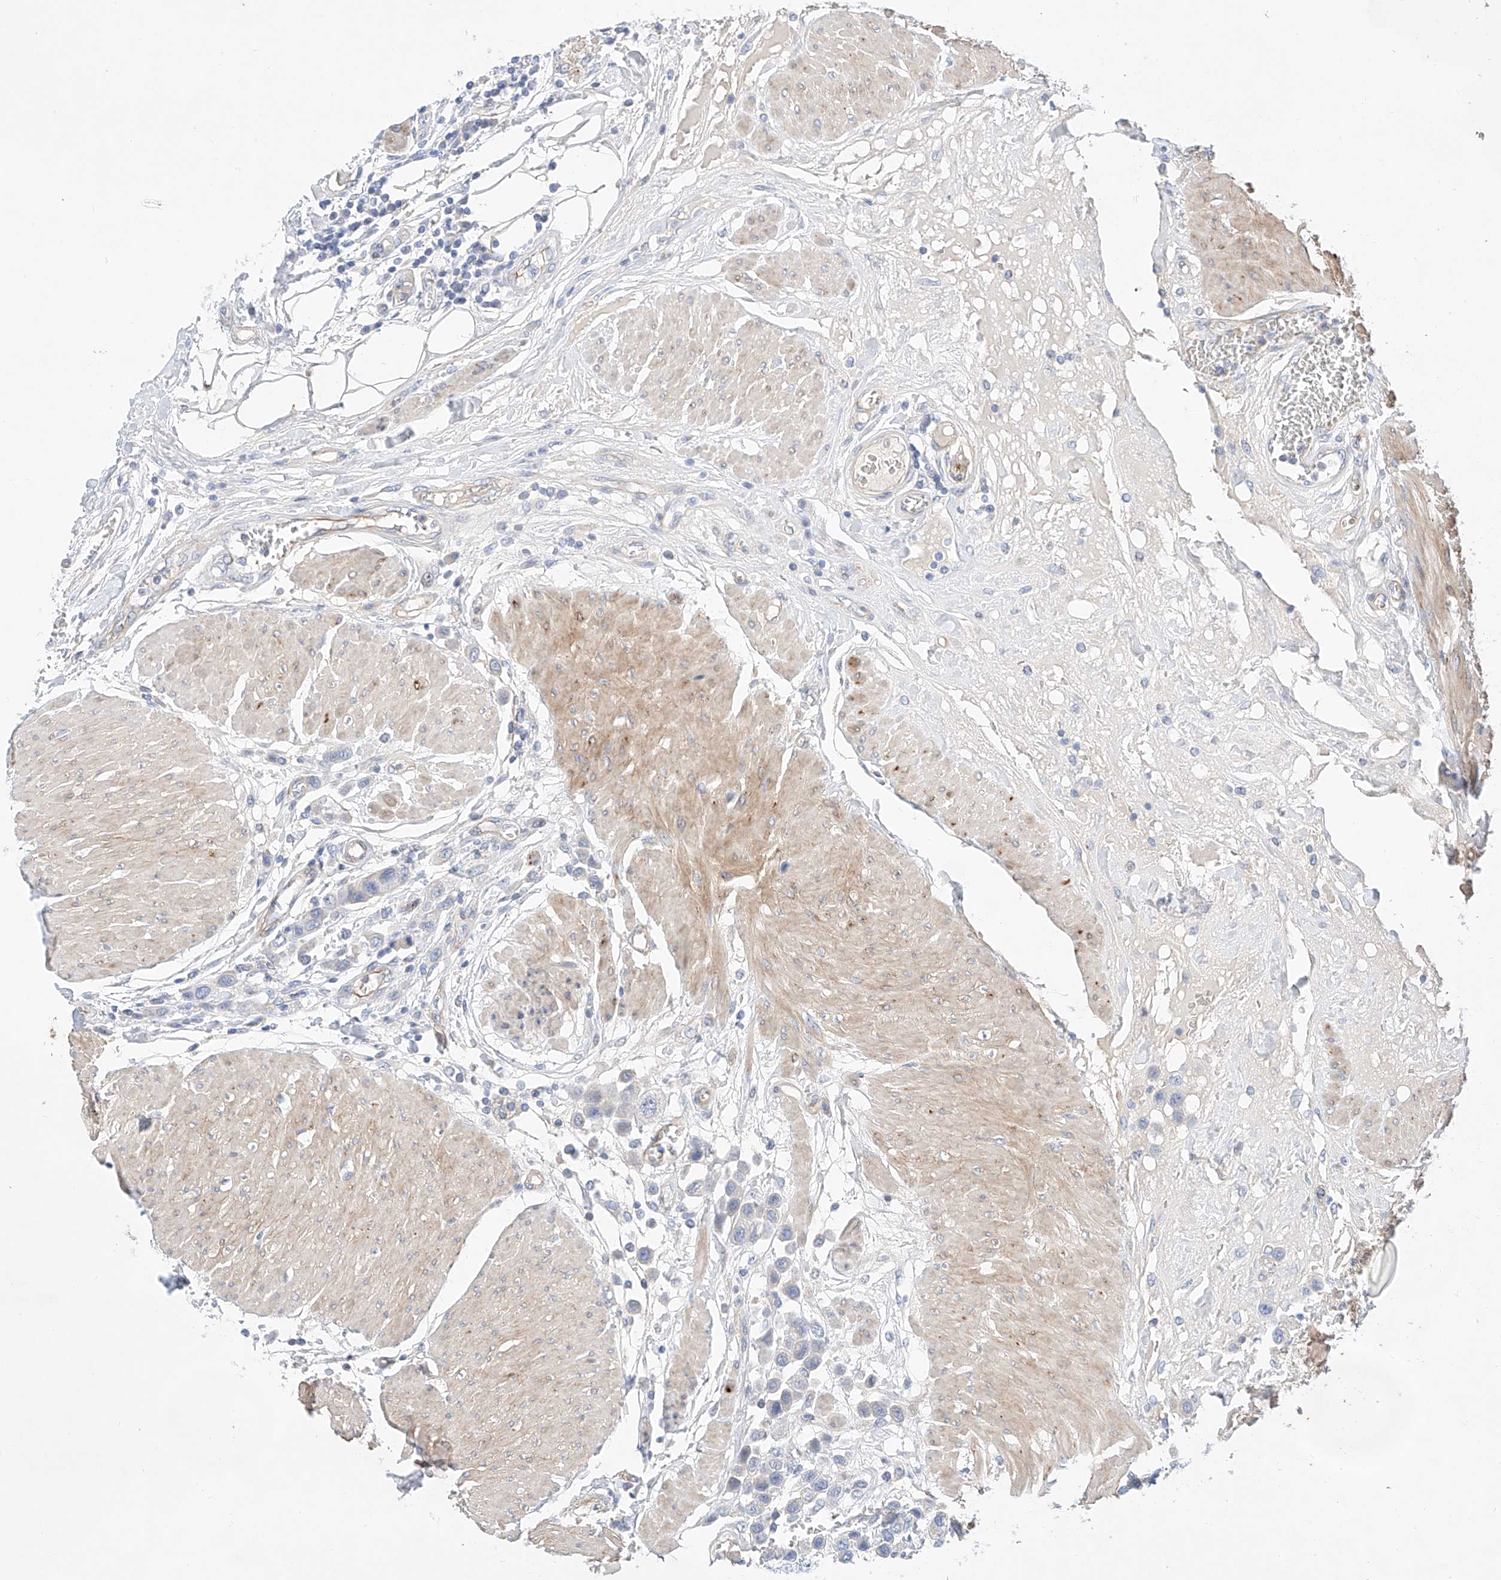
{"staining": {"intensity": "negative", "quantity": "none", "location": "none"}, "tissue": "urothelial cancer", "cell_type": "Tumor cells", "image_type": "cancer", "snomed": [{"axis": "morphology", "description": "Urothelial carcinoma, High grade"}, {"axis": "topography", "description": "Urinary bladder"}], "caption": "There is no significant staining in tumor cells of urothelial cancer.", "gene": "SBSPON", "patient": {"sex": "male", "age": 50}}